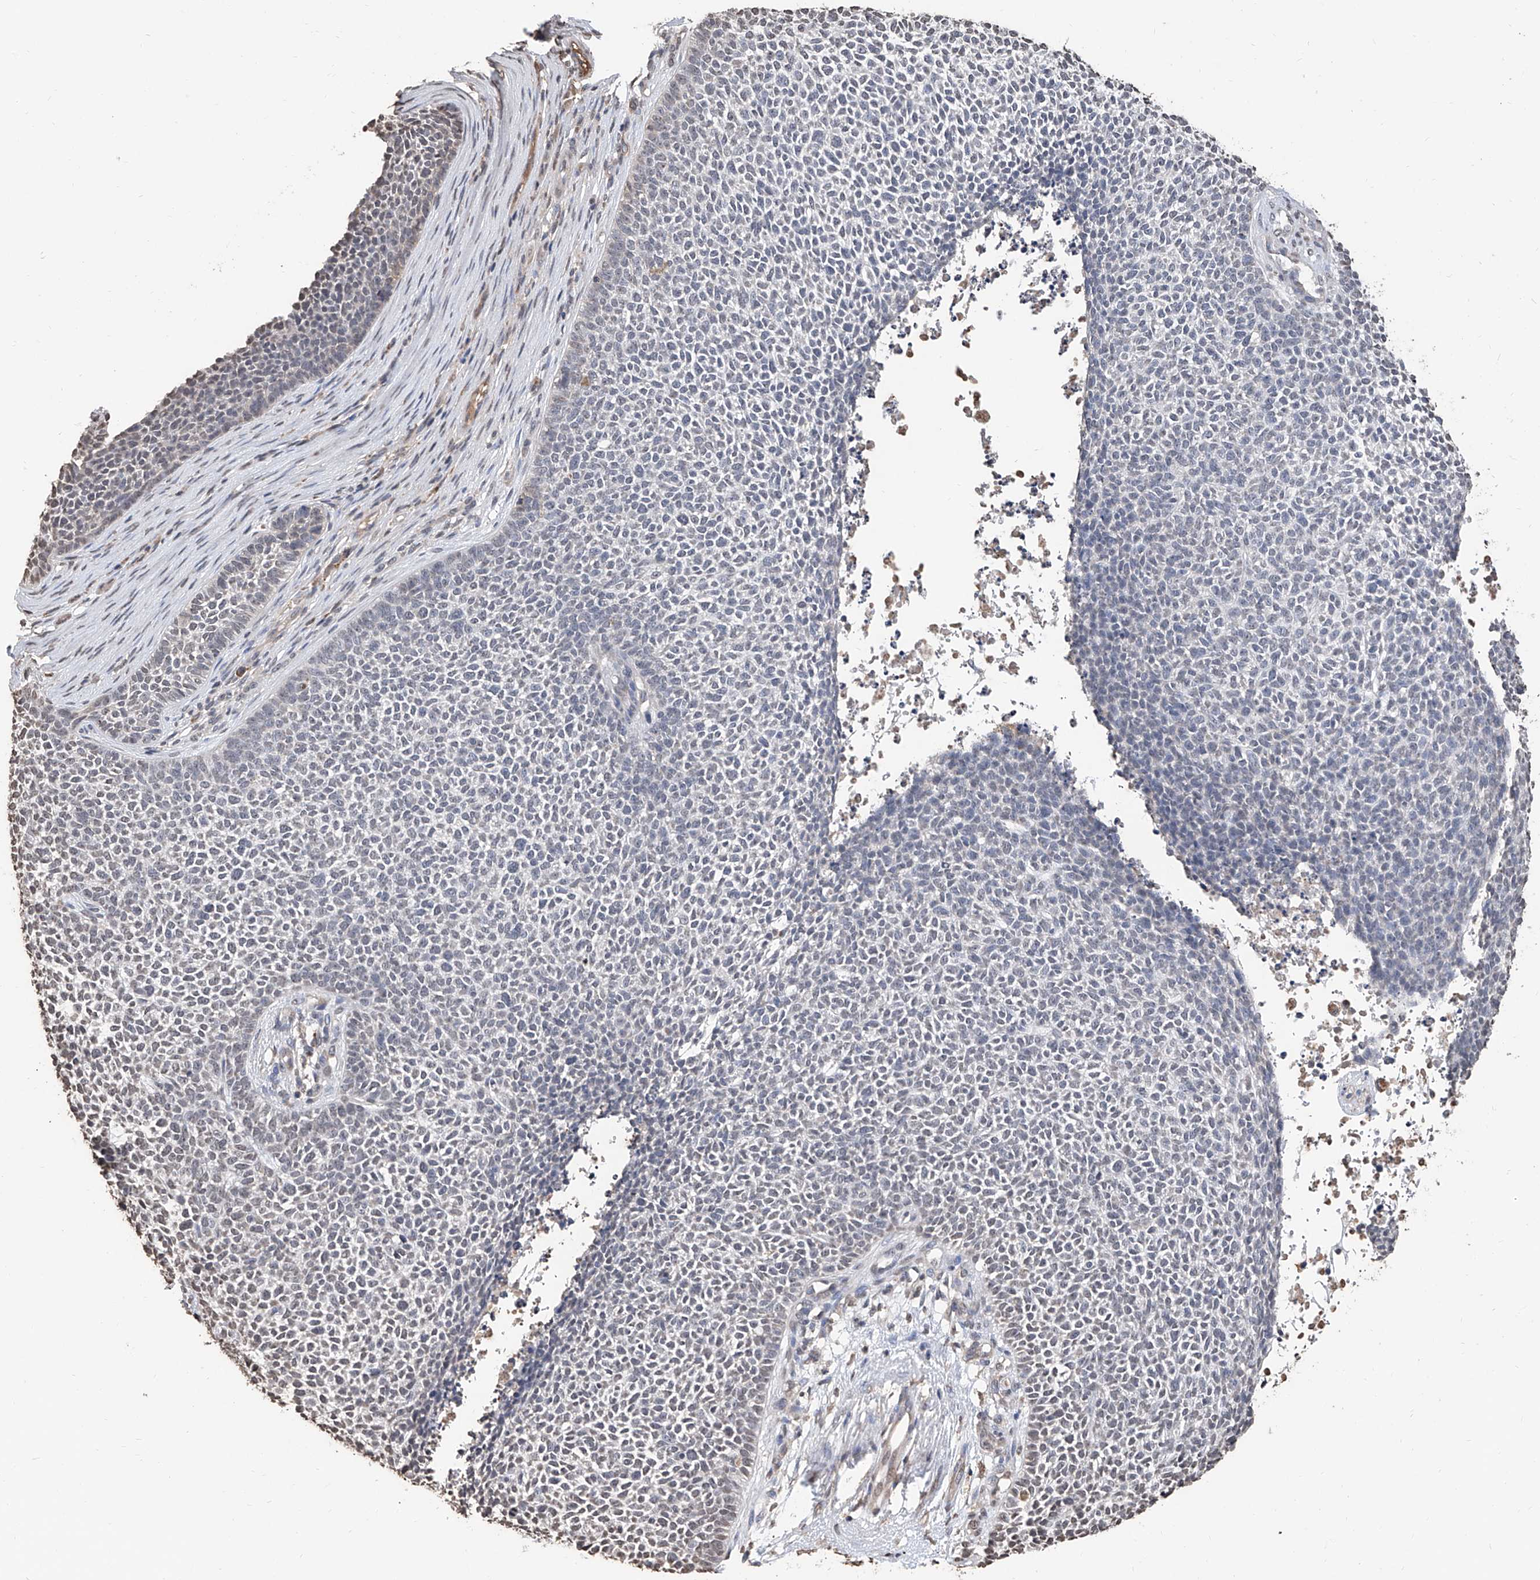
{"staining": {"intensity": "negative", "quantity": "none", "location": "none"}, "tissue": "skin cancer", "cell_type": "Tumor cells", "image_type": "cancer", "snomed": [{"axis": "morphology", "description": "Basal cell carcinoma"}, {"axis": "topography", "description": "Skin"}], "caption": "This micrograph is of skin basal cell carcinoma stained with immunohistochemistry (IHC) to label a protein in brown with the nuclei are counter-stained blue. There is no positivity in tumor cells.", "gene": "RP9", "patient": {"sex": "female", "age": 84}}